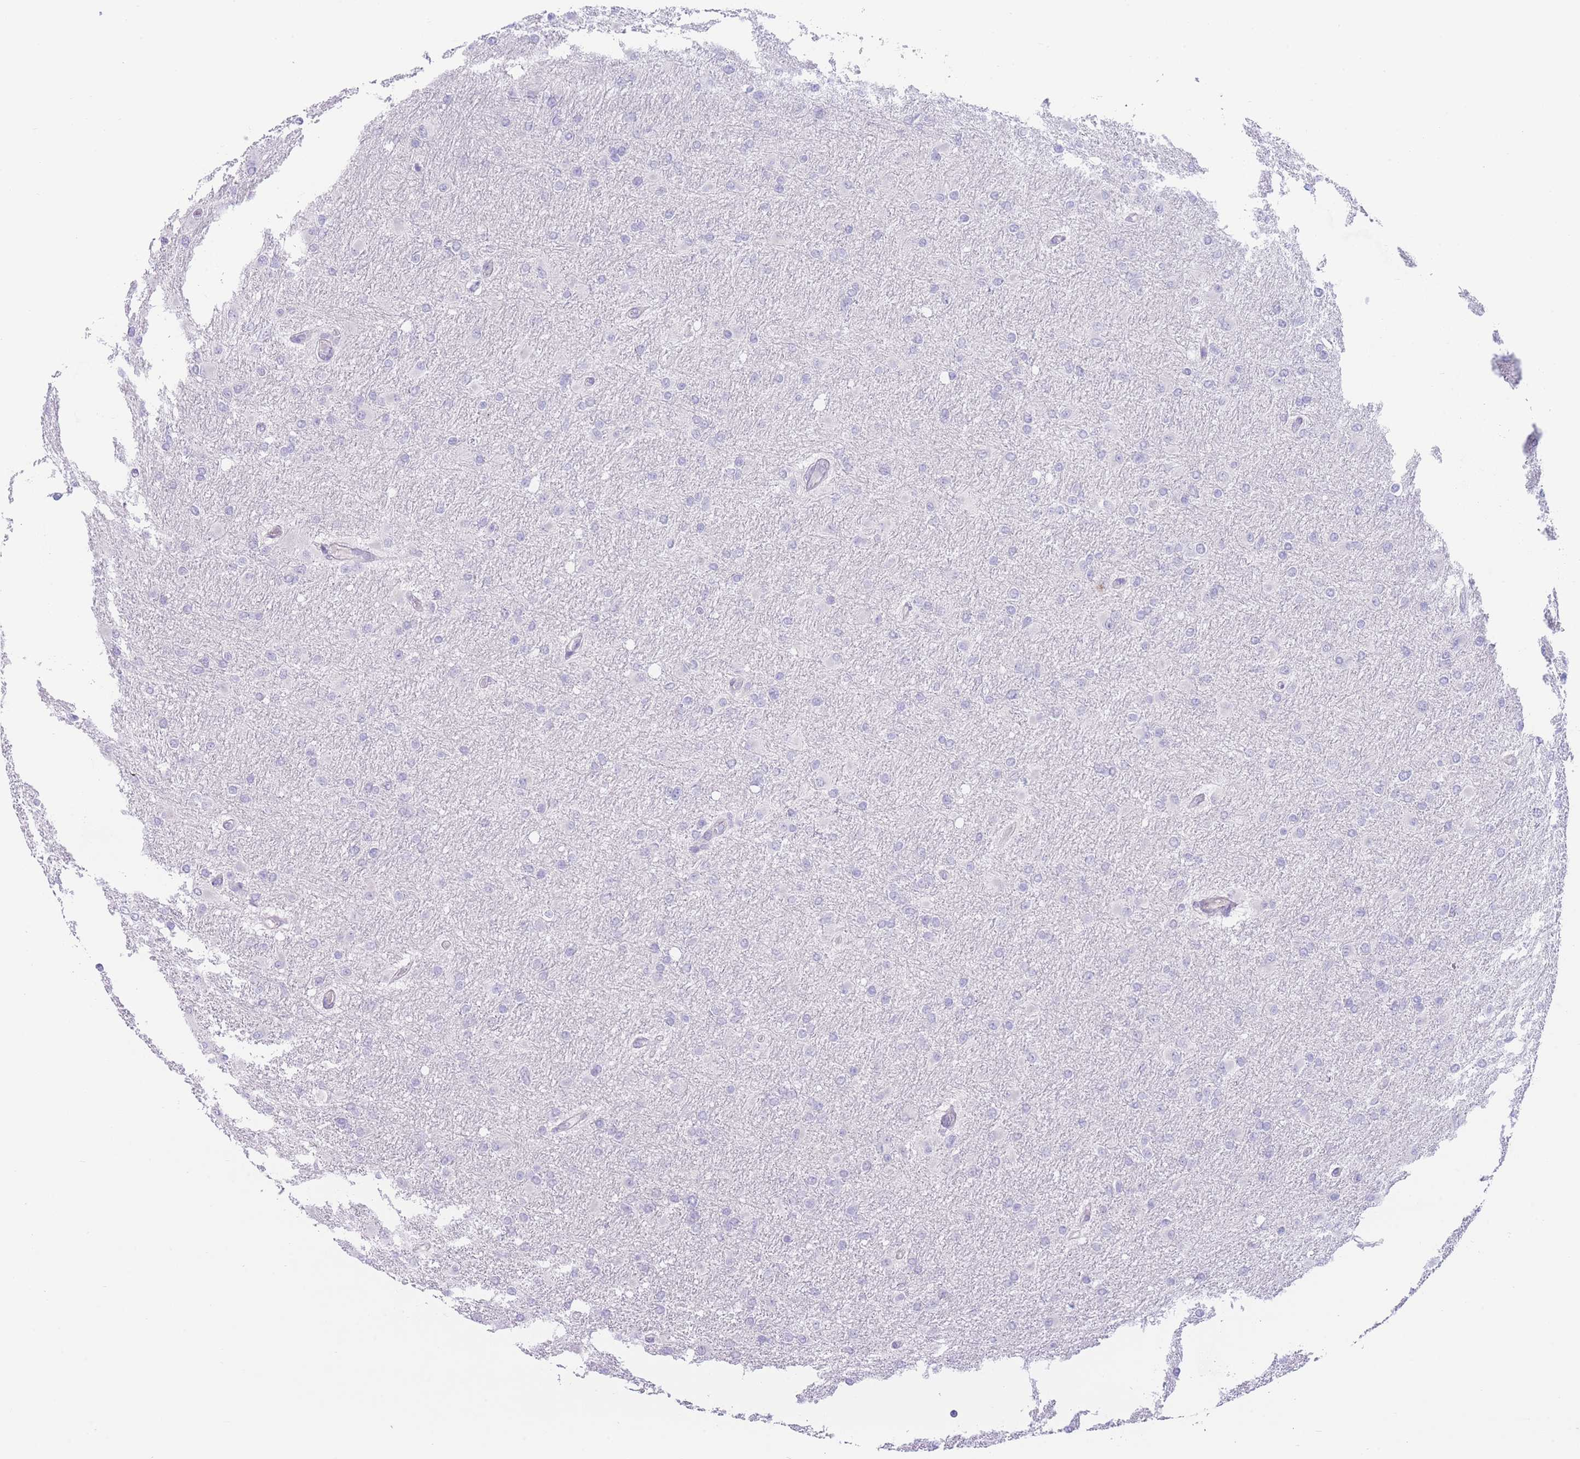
{"staining": {"intensity": "negative", "quantity": "none", "location": "none"}, "tissue": "glioma", "cell_type": "Tumor cells", "image_type": "cancer", "snomed": [{"axis": "morphology", "description": "Glioma, malignant, High grade"}, {"axis": "topography", "description": "Cerebral cortex"}], "caption": "High magnification brightfield microscopy of glioma stained with DAB (brown) and counterstained with hematoxylin (blue): tumor cells show no significant positivity. Brightfield microscopy of immunohistochemistry (IHC) stained with DAB (brown) and hematoxylin (blue), captured at high magnification.", "gene": "BHLHA15", "patient": {"sex": "female", "age": 36}}